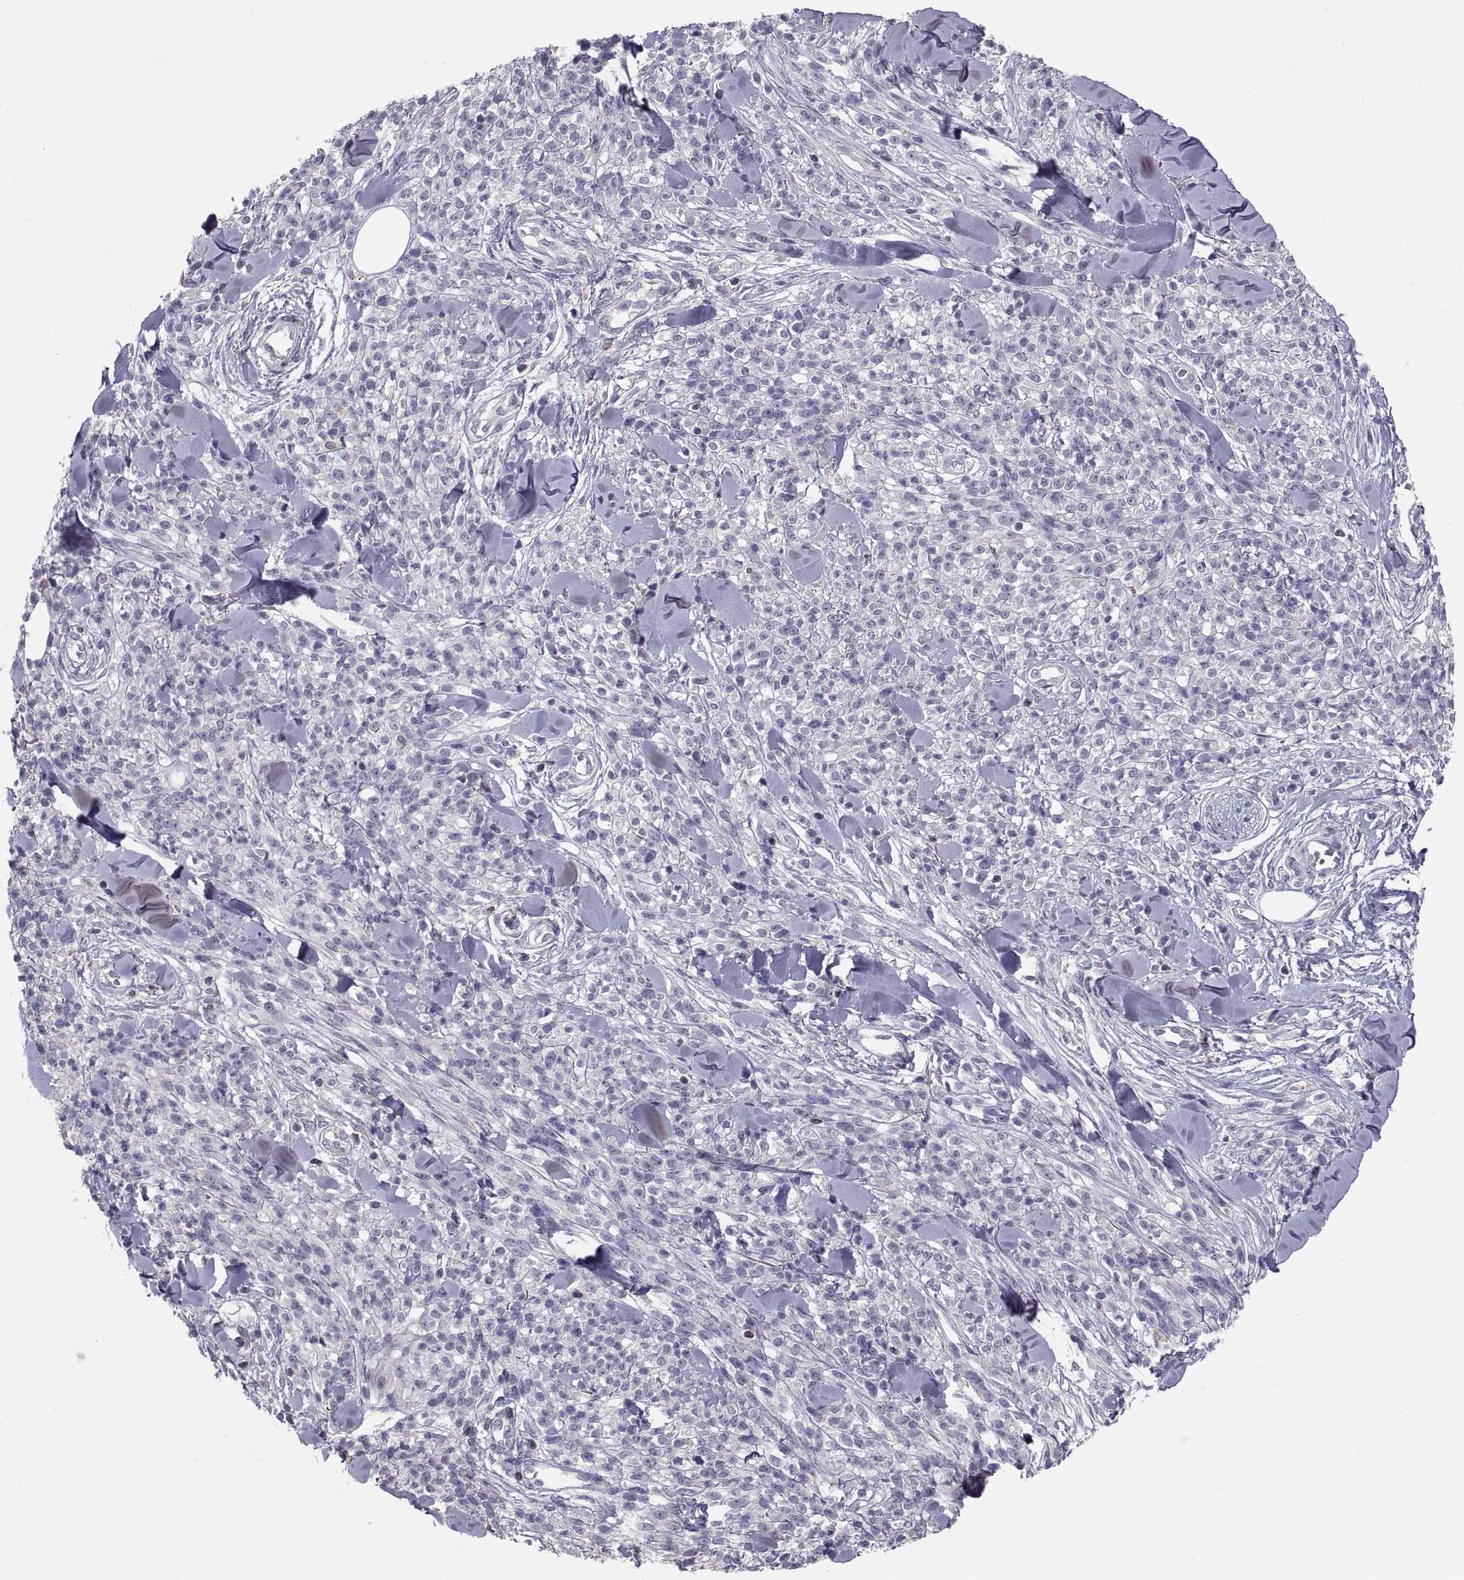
{"staining": {"intensity": "negative", "quantity": "none", "location": "none"}, "tissue": "melanoma", "cell_type": "Tumor cells", "image_type": "cancer", "snomed": [{"axis": "morphology", "description": "Malignant melanoma, NOS"}, {"axis": "topography", "description": "Skin"}, {"axis": "topography", "description": "Skin of trunk"}], "caption": "This is an immunohistochemistry micrograph of human malignant melanoma. There is no staining in tumor cells.", "gene": "ERO1A", "patient": {"sex": "male", "age": 74}}